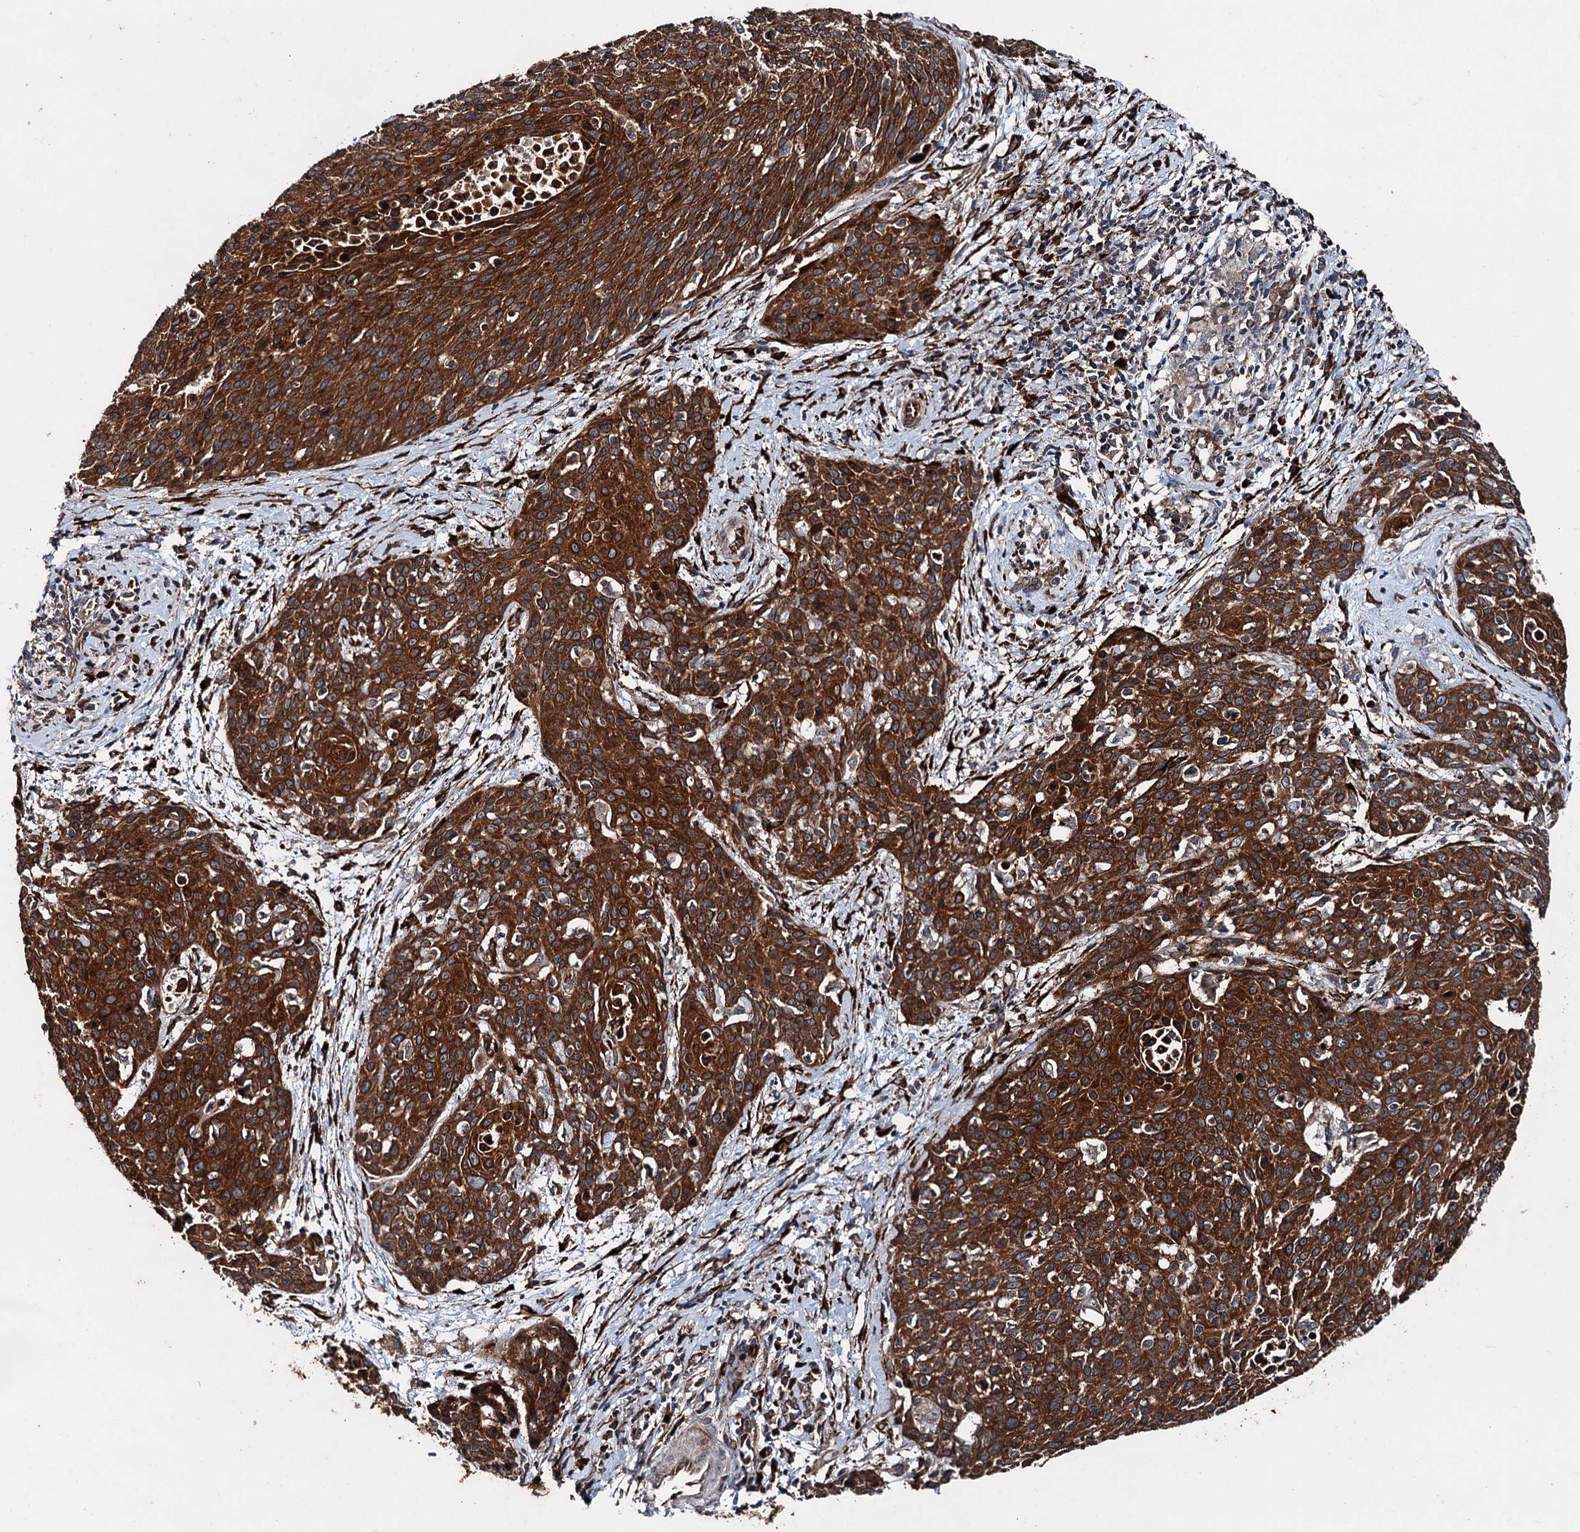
{"staining": {"intensity": "strong", "quantity": ">75%", "location": "cytoplasmic/membranous"}, "tissue": "cervical cancer", "cell_type": "Tumor cells", "image_type": "cancer", "snomed": [{"axis": "morphology", "description": "Squamous cell carcinoma, NOS"}, {"axis": "topography", "description": "Cervix"}], "caption": "Immunohistochemical staining of cervical cancer exhibits high levels of strong cytoplasmic/membranous positivity in approximately >75% of tumor cells.", "gene": "DDIAS", "patient": {"sex": "female", "age": 38}}